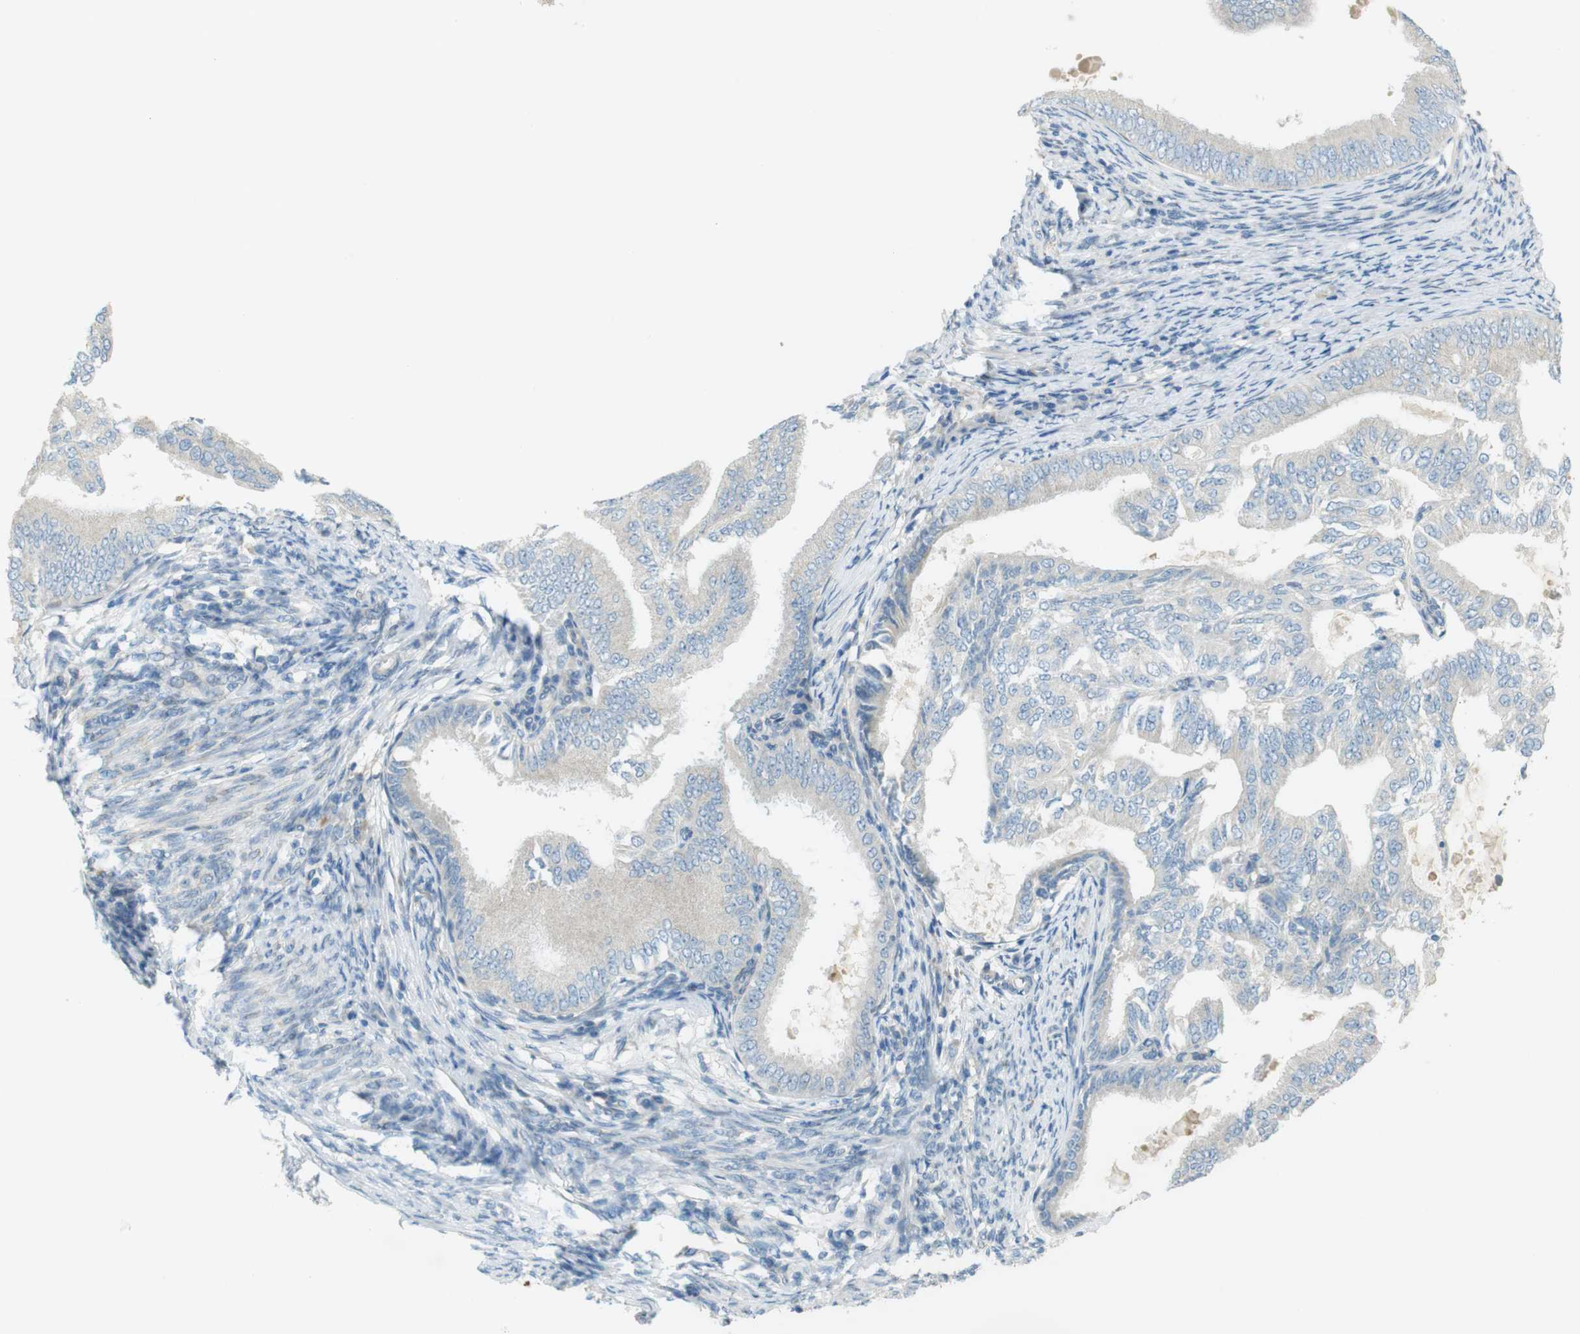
{"staining": {"intensity": "negative", "quantity": "none", "location": "none"}, "tissue": "endometrial cancer", "cell_type": "Tumor cells", "image_type": "cancer", "snomed": [{"axis": "morphology", "description": "Adenocarcinoma, NOS"}, {"axis": "topography", "description": "Endometrium"}], "caption": "DAB (3,3'-diaminobenzidine) immunohistochemical staining of endometrial cancer (adenocarcinoma) demonstrates no significant expression in tumor cells.", "gene": "TMEM41B", "patient": {"sex": "female", "age": 58}}